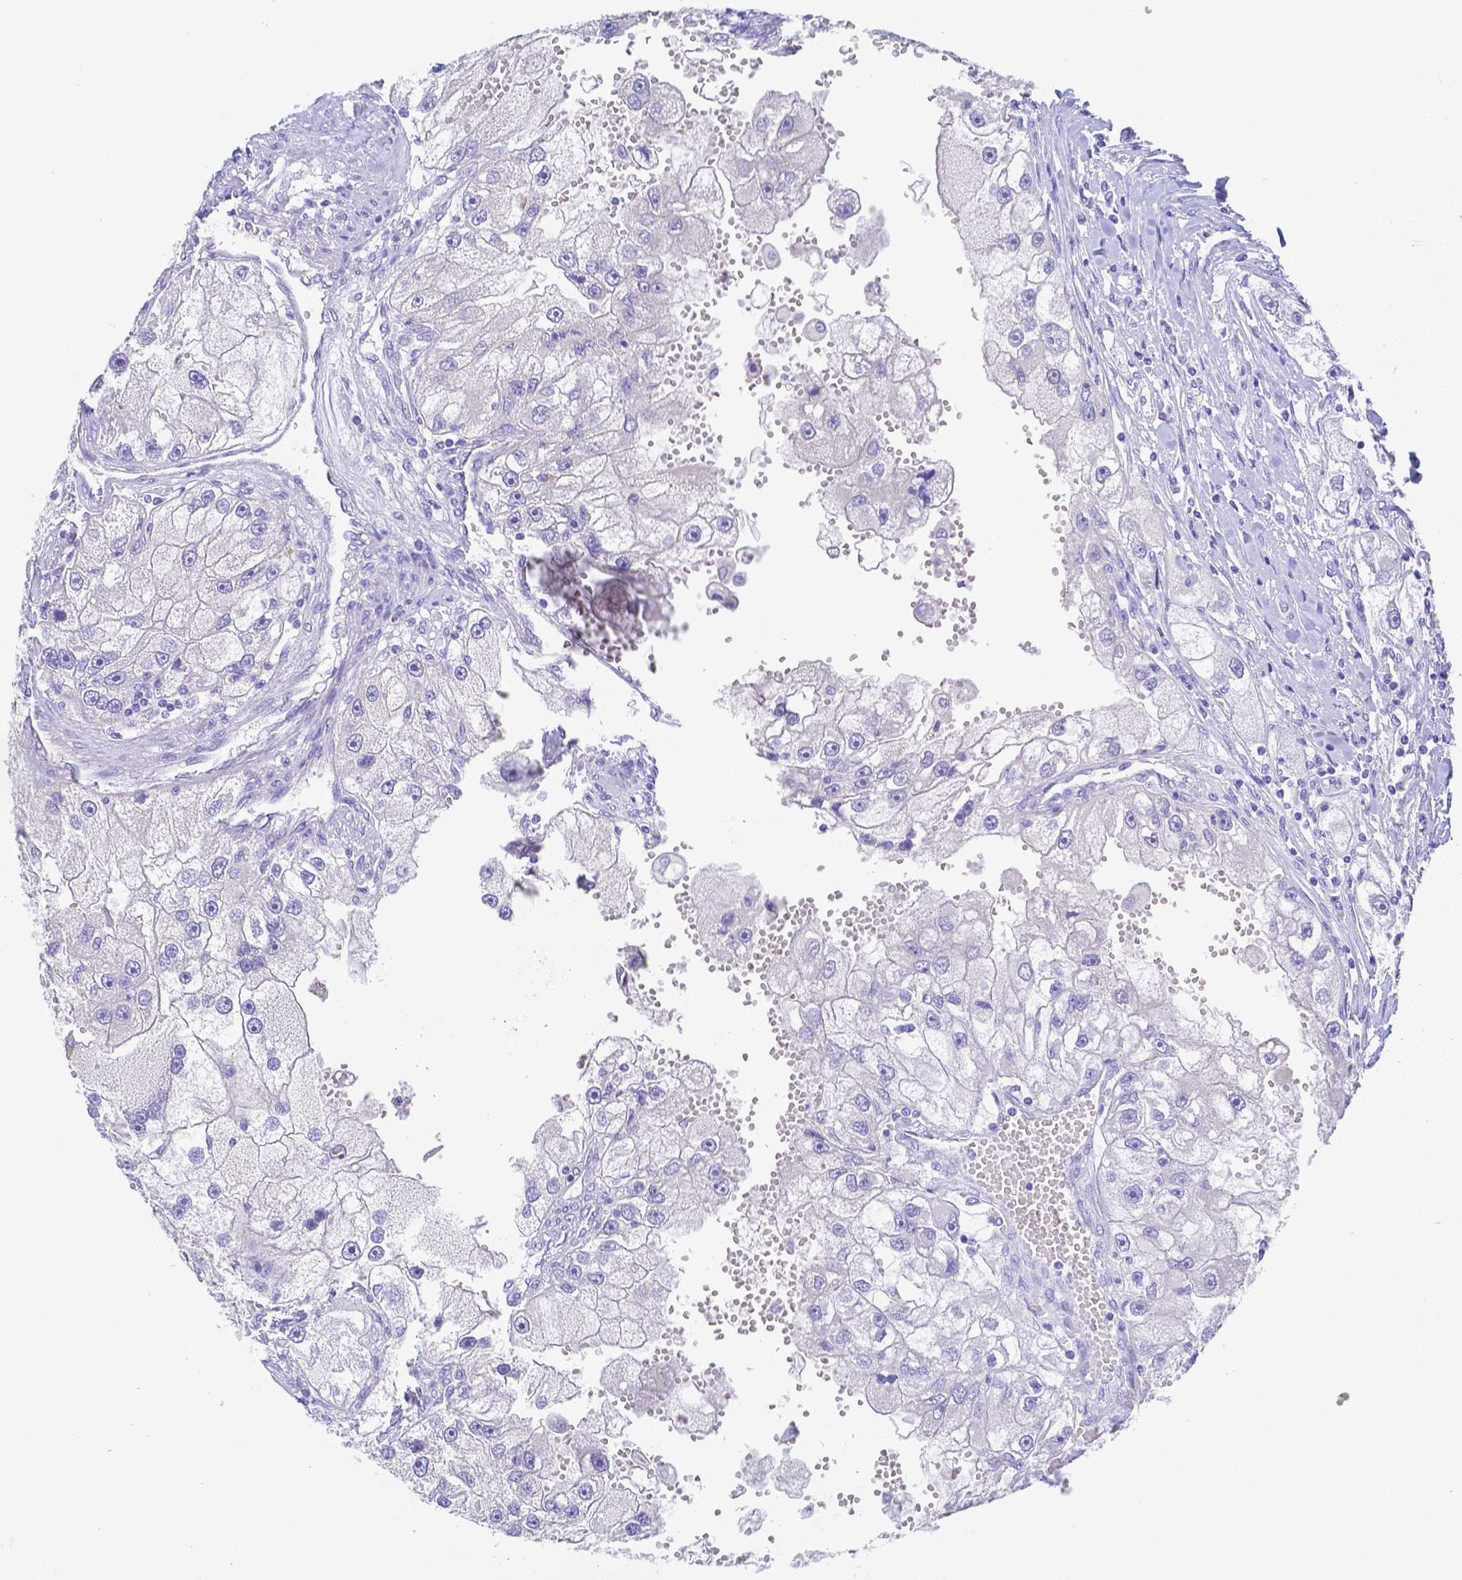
{"staining": {"intensity": "negative", "quantity": "none", "location": "none"}, "tissue": "renal cancer", "cell_type": "Tumor cells", "image_type": "cancer", "snomed": [{"axis": "morphology", "description": "Adenocarcinoma, NOS"}, {"axis": "topography", "description": "Kidney"}], "caption": "Tumor cells show no significant expression in renal cancer.", "gene": "ZG16B", "patient": {"sex": "male", "age": 63}}